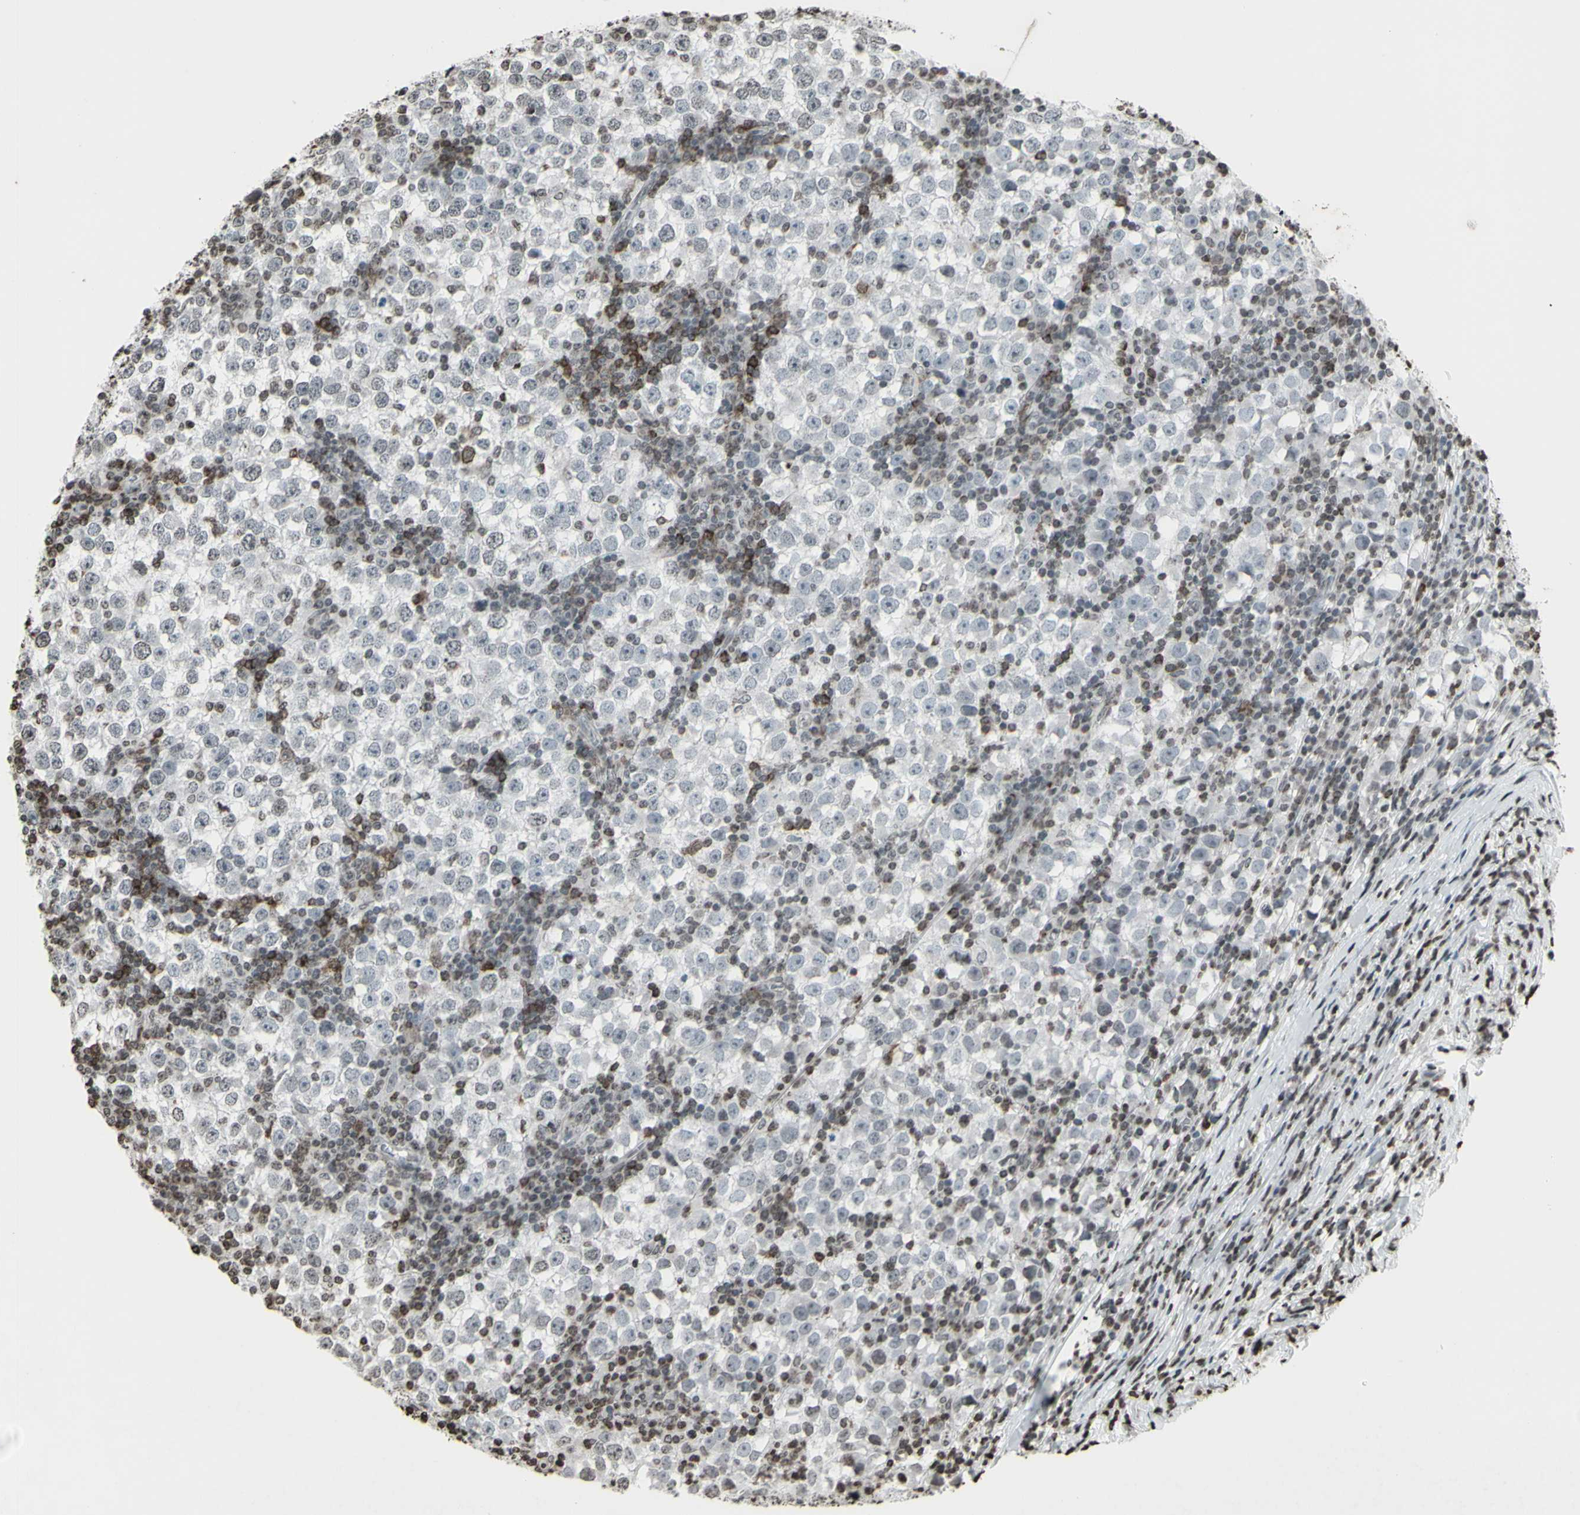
{"staining": {"intensity": "negative", "quantity": "none", "location": "none"}, "tissue": "testis cancer", "cell_type": "Tumor cells", "image_type": "cancer", "snomed": [{"axis": "morphology", "description": "Seminoma, NOS"}, {"axis": "topography", "description": "Testis"}], "caption": "Immunohistochemical staining of testis seminoma demonstrates no significant expression in tumor cells.", "gene": "CD79B", "patient": {"sex": "male", "age": 65}}